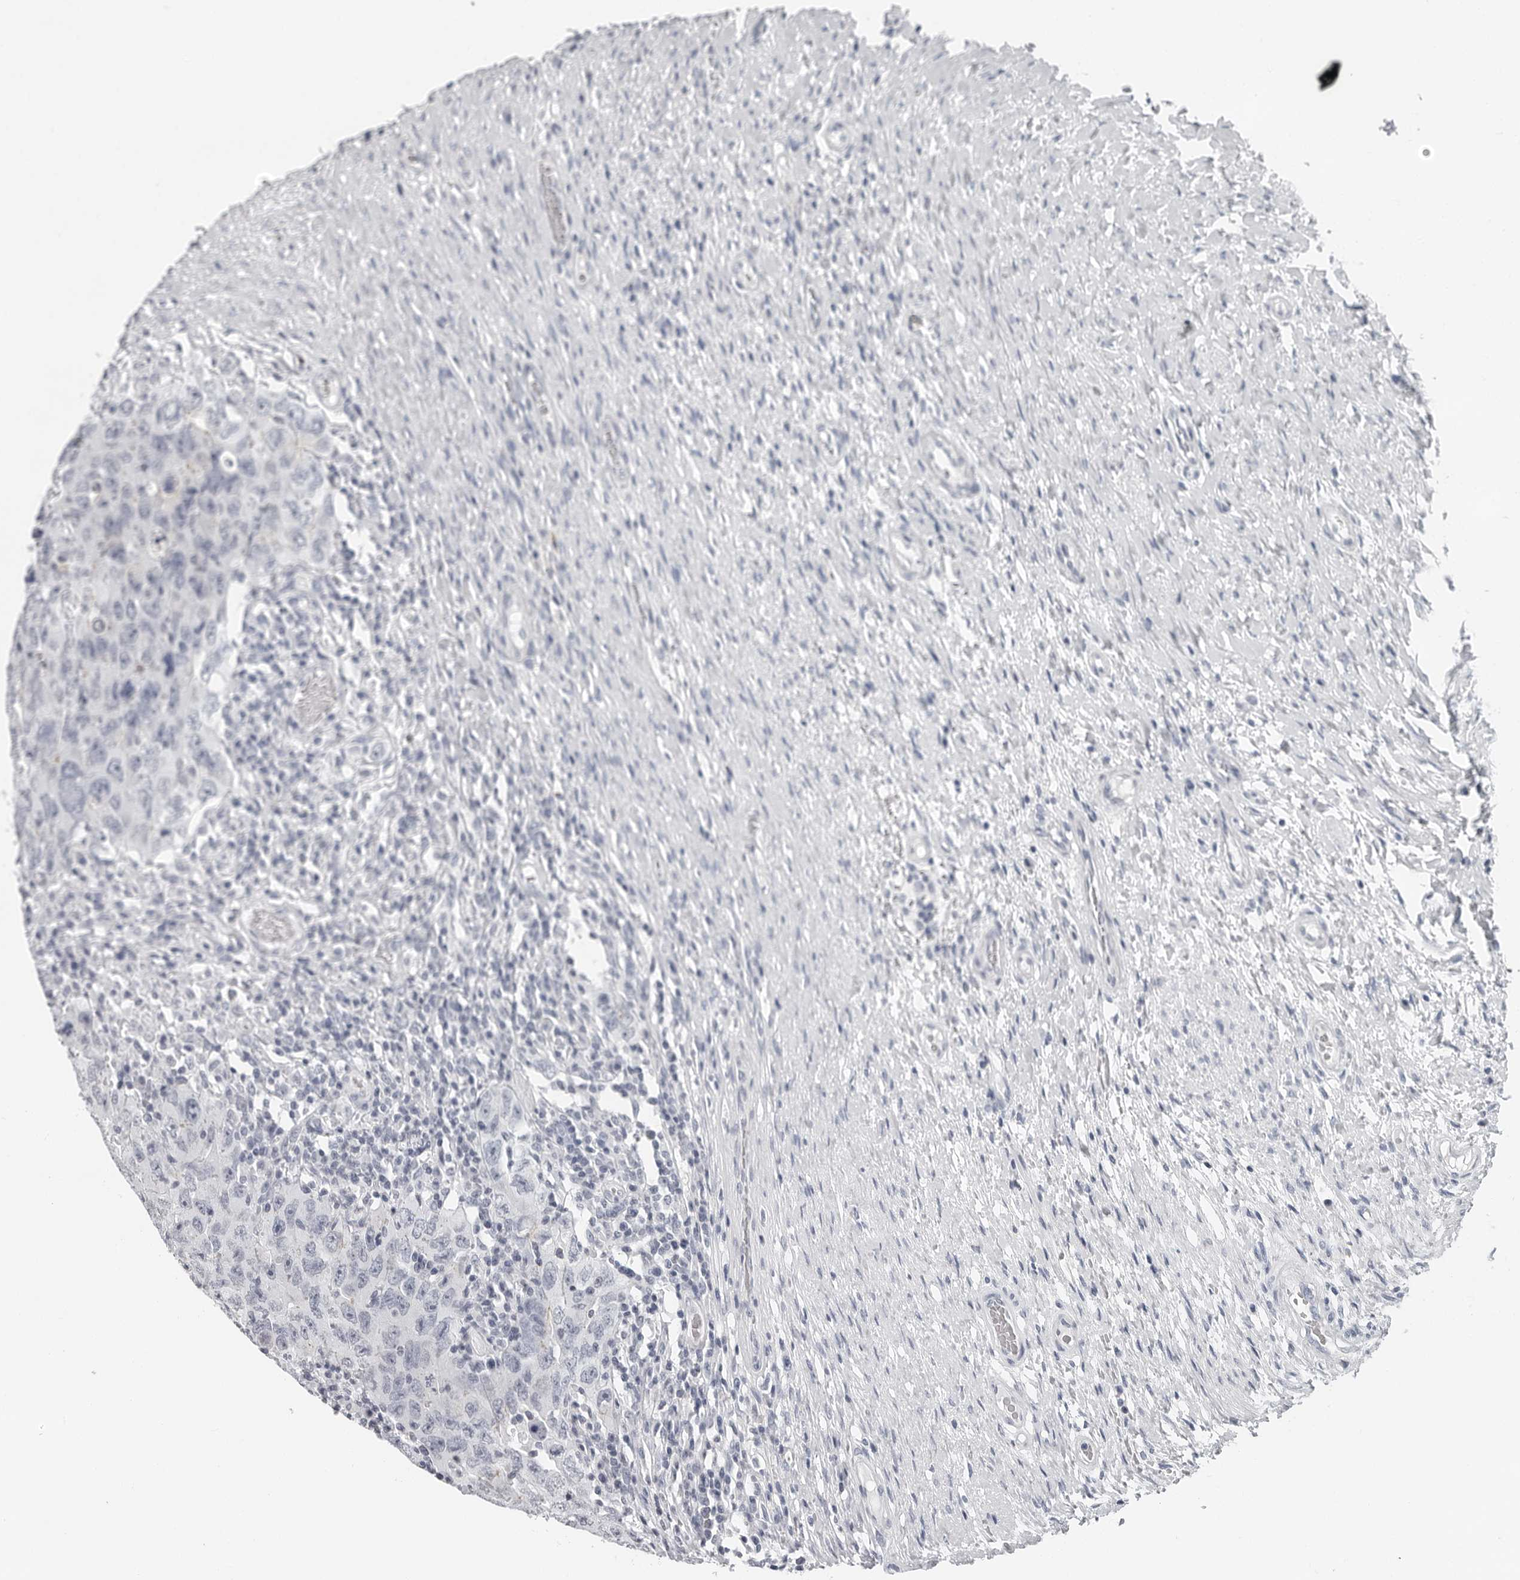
{"staining": {"intensity": "negative", "quantity": "none", "location": "none"}, "tissue": "testis cancer", "cell_type": "Tumor cells", "image_type": "cancer", "snomed": [{"axis": "morphology", "description": "Carcinoma, Embryonal, NOS"}, {"axis": "topography", "description": "Testis"}], "caption": "This is an immunohistochemistry (IHC) photomicrograph of testis cancer (embryonal carcinoma). There is no positivity in tumor cells.", "gene": "CCDC28B", "patient": {"sex": "male", "age": 26}}